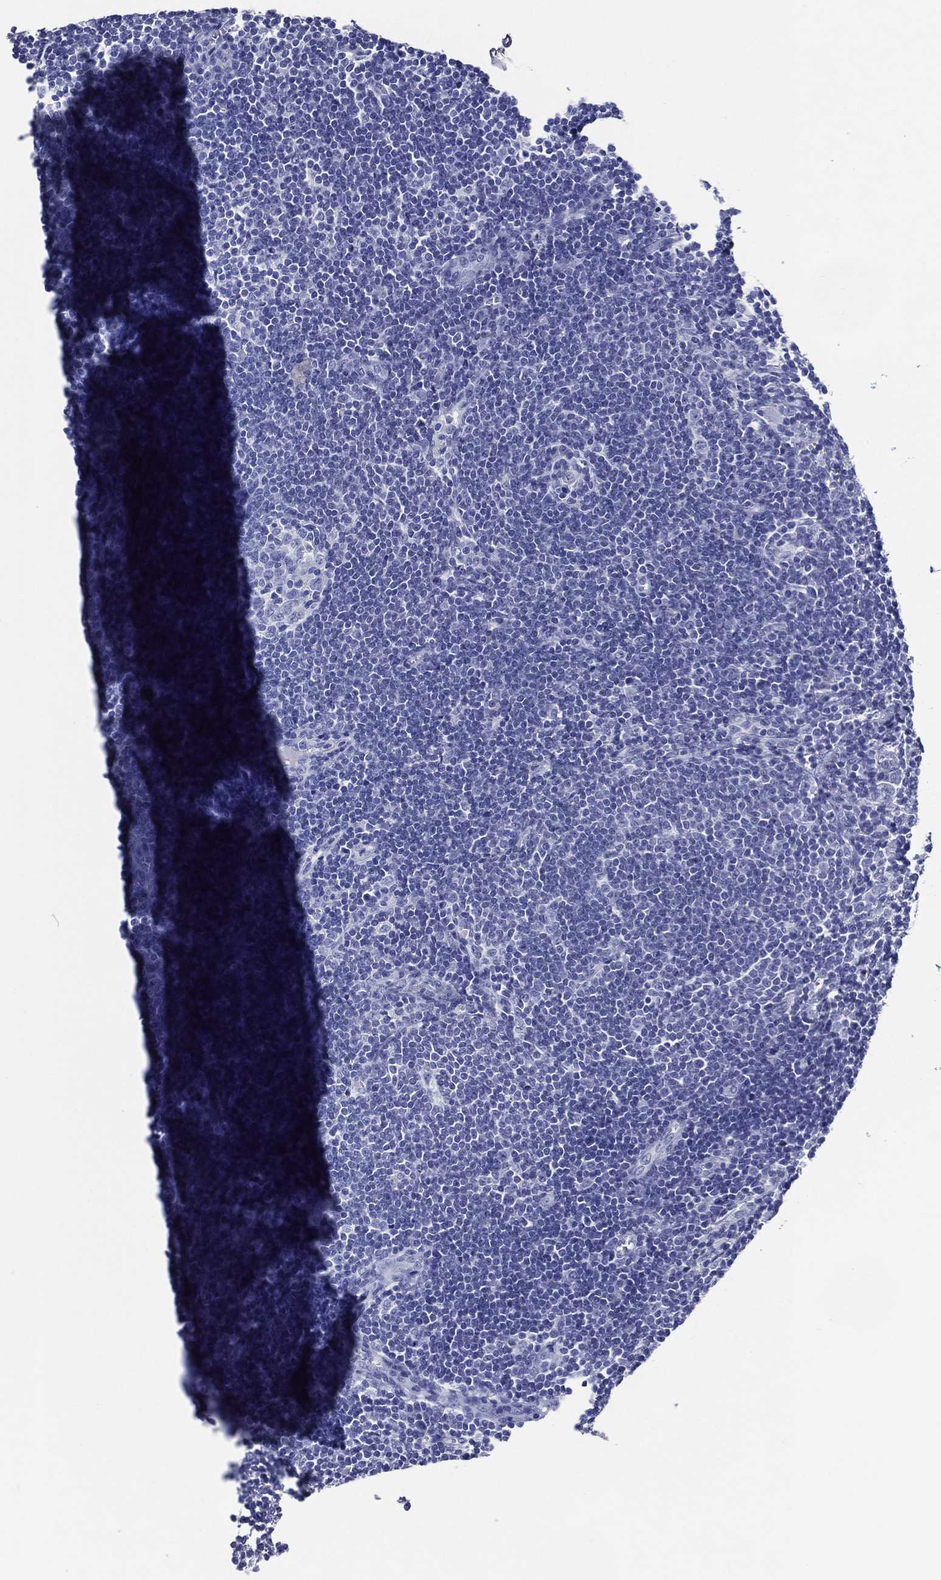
{"staining": {"intensity": "negative", "quantity": "none", "location": "none"}, "tissue": "lymph node", "cell_type": "Germinal center cells", "image_type": "normal", "snomed": [{"axis": "morphology", "description": "Normal tissue, NOS"}, {"axis": "morphology", "description": "Adenocarcinoma, NOS"}, {"axis": "topography", "description": "Lymph node"}, {"axis": "topography", "description": "Pancreas"}], "caption": "A histopathology image of human lymph node is negative for staining in germinal center cells.", "gene": "ACE2", "patient": {"sex": "female", "age": 58}}